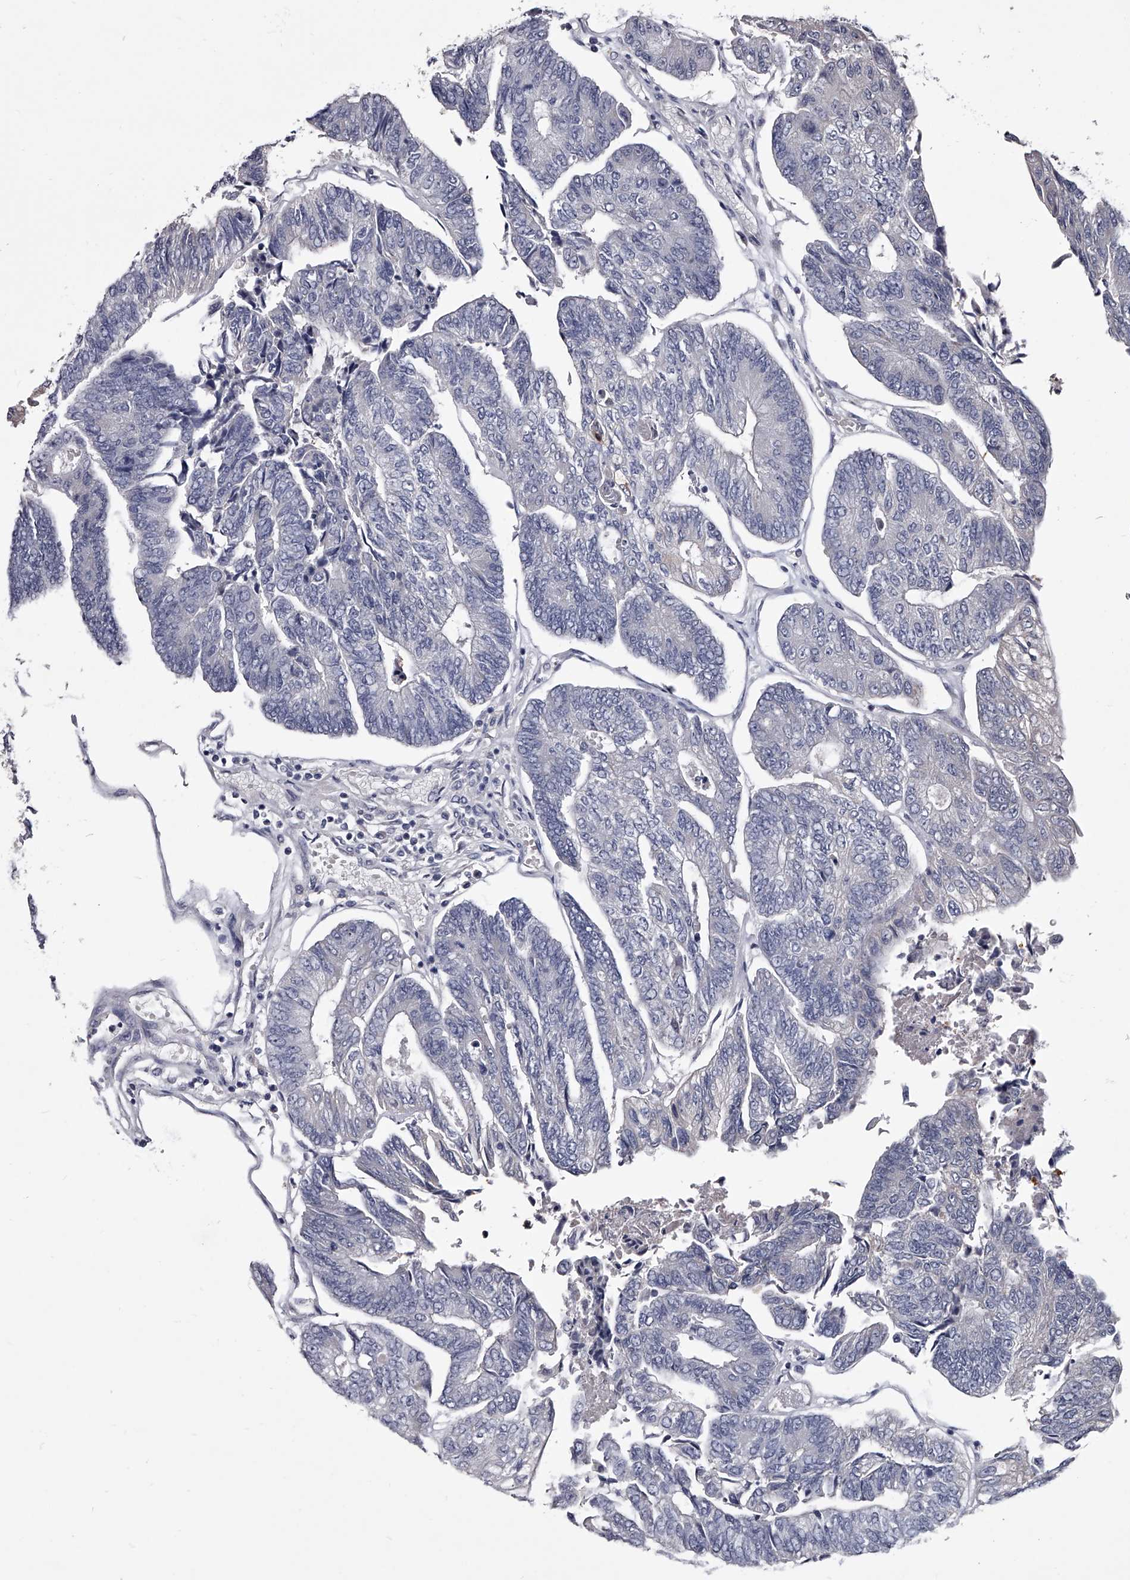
{"staining": {"intensity": "negative", "quantity": "none", "location": "none"}, "tissue": "colorectal cancer", "cell_type": "Tumor cells", "image_type": "cancer", "snomed": [{"axis": "morphology", "description": "Adenocarcinoma, NOS"}, {"axis": "topography", "description": "Colon"}], "caption": "Image shows no protein expression in tumor cells of adenocarcinoma (colorectal) tissue.", "gene": "GAPVD1", "patient": {"sex": "female", "age": 67}}